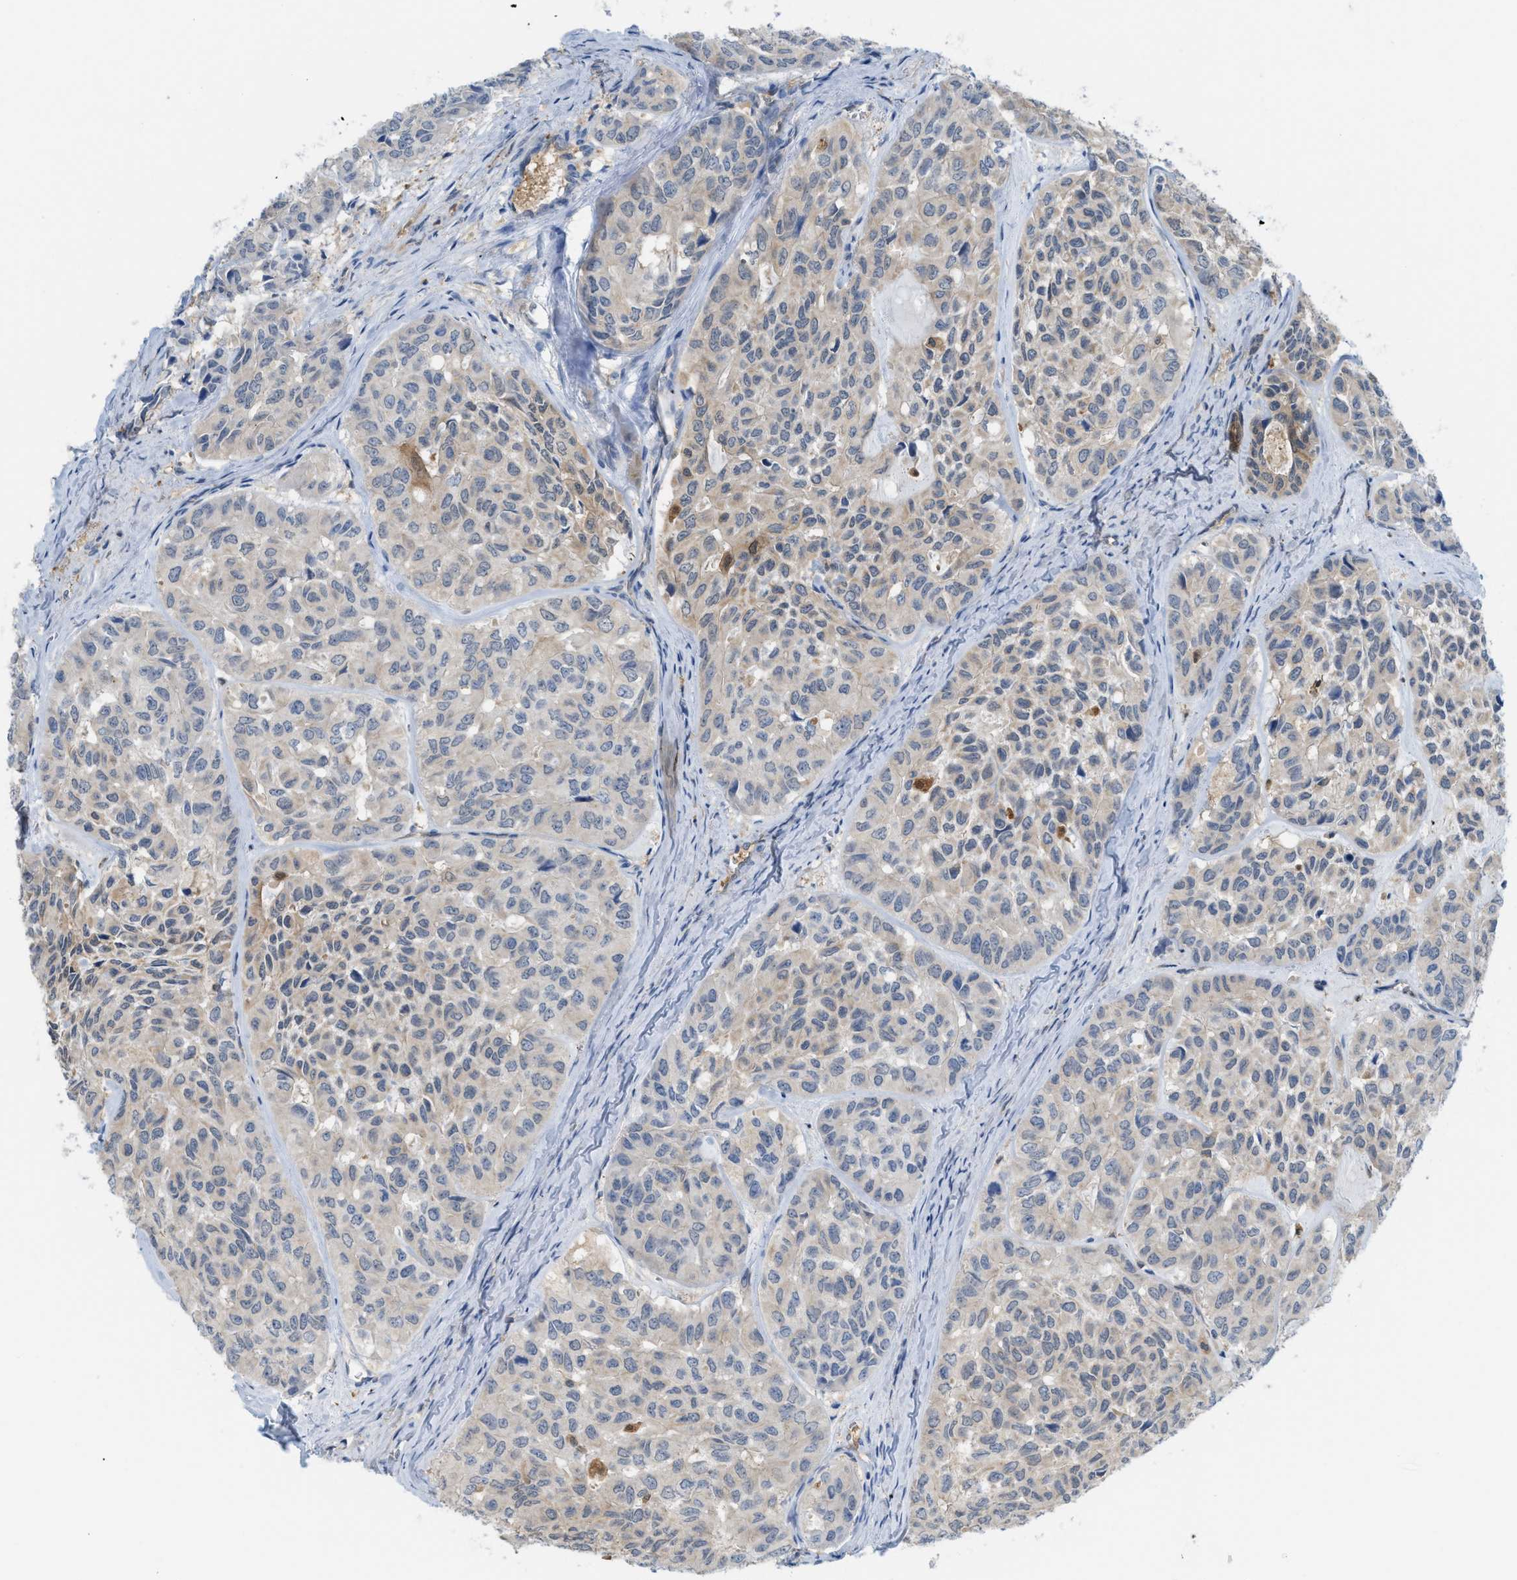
{"staining": {"intensity": "weak", "quantity": ">75%", "location": "cytoplasmic/membranous"}, "tissue": "head and neck cancer", "cell_type": "Tumor cells", "image_type": "cancer", "snomed": [{"axis": "morphology", "description": "Adenocarcinoma, NOS"}, {"axis": "topography", "description": "Salivary gland, NOS"}, {"axis": "topography", "description": "Head-Neck"}], "caption": "This is a photomicrograph of IHC staining of head and neck adenocarcinoma, which shows weak expression in the cytoplasmic/membranous of tumor cells.", "gene": "CSTB", "patient": {"sex": "female", "age": 76}}